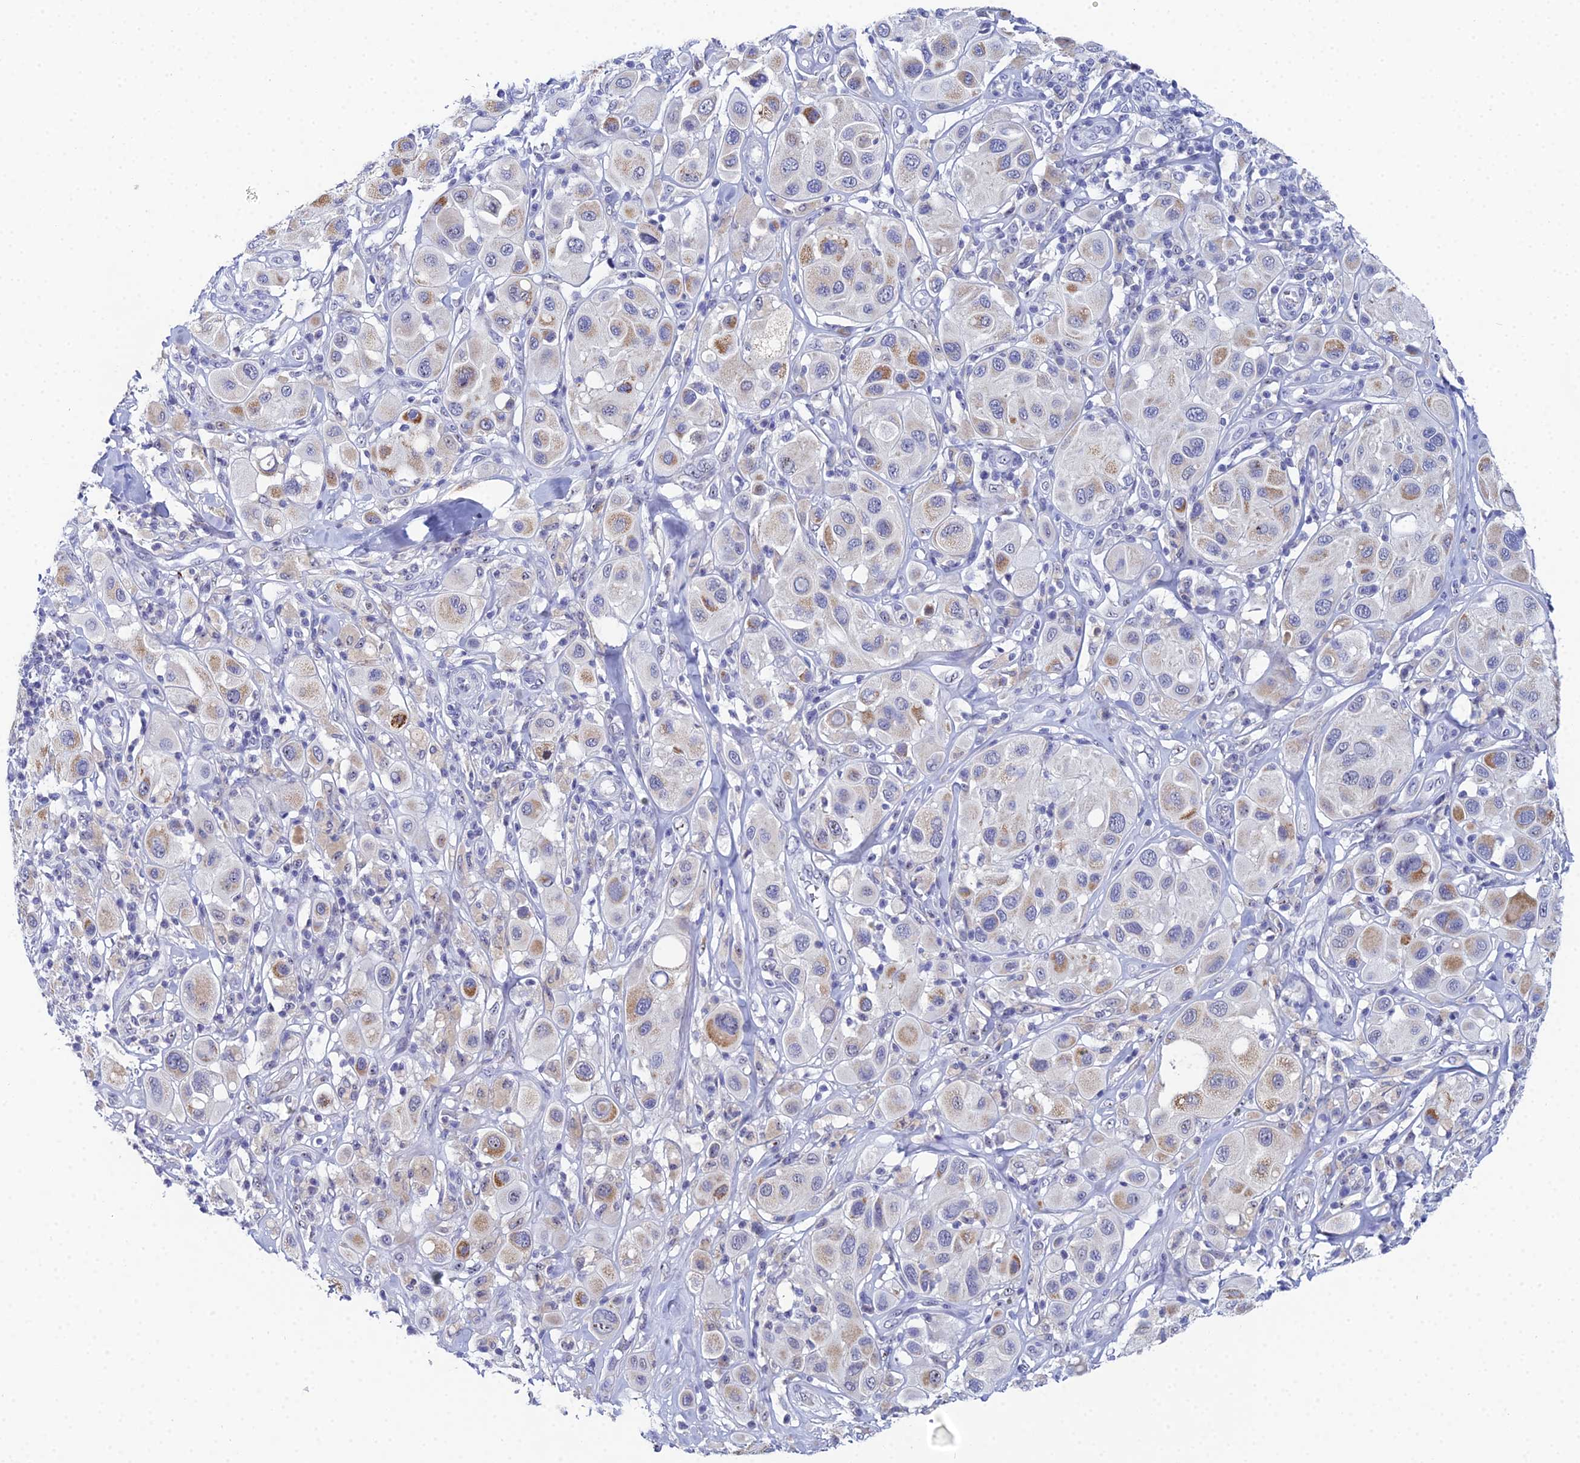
{"staining": {"intensity": "moderate", "quantity": "25%-75%", "location": "cytoplasmic/membranous"}, "tissue": "melanoma", "cell_type": "Tumor cells", "image_type": "cancer", "snomed": [{"axis": "morphology", "description": "Malignant melanoma, Metastatic site"}, {"axis": "topography", "description": "Skin"}], "caption": "An immunohistochemistry micrograph of neoplastic tissue is shown. Protein staining in brown shows moderate cytoplasmic/membranous positivity in malignant melanoma (metastatic site) within tumor cells.", "gene": "PLPP4", "patient": {"sex": "male", "age": 41}}